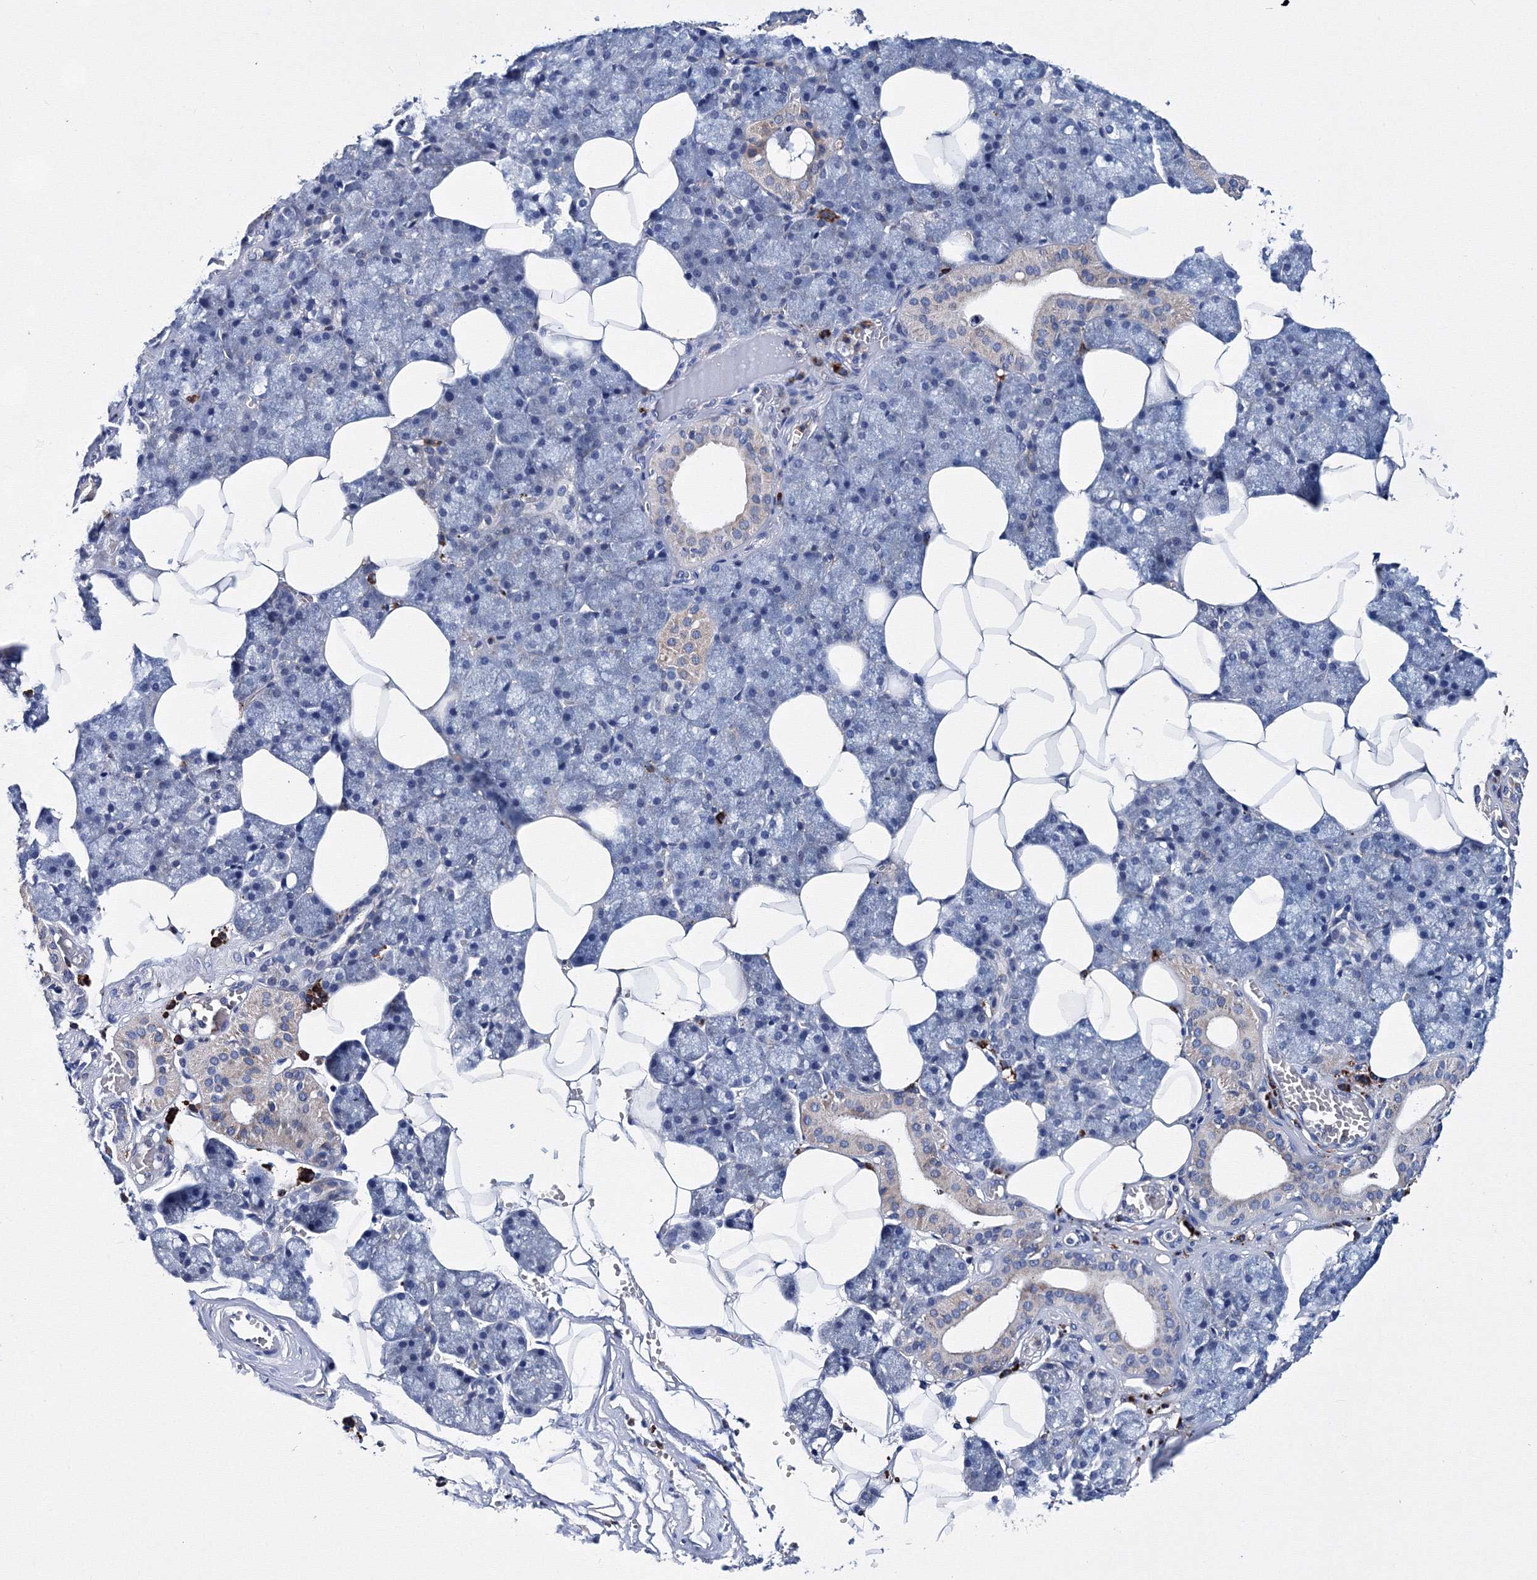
{"staining": {"intensity": "moderate", "quantity": "<25%", "location": "cytoplasmic/membranous"}, "tissue": "salivary gland", "cell_type": "Glandular cells", "image_type": "normal", "snomed": [{"axis": "morphology", "description": "Normal tissue, NOS"}, {"axis": "topography", "description": "Salivary gland"}], "caption": "Glandular cells display moderate cytoplasmic/membranous staining in approximately <25% of cells in benign salivary gland.", "gene": "TRPM2", "patient": {"sex": "male", "age": 62}}